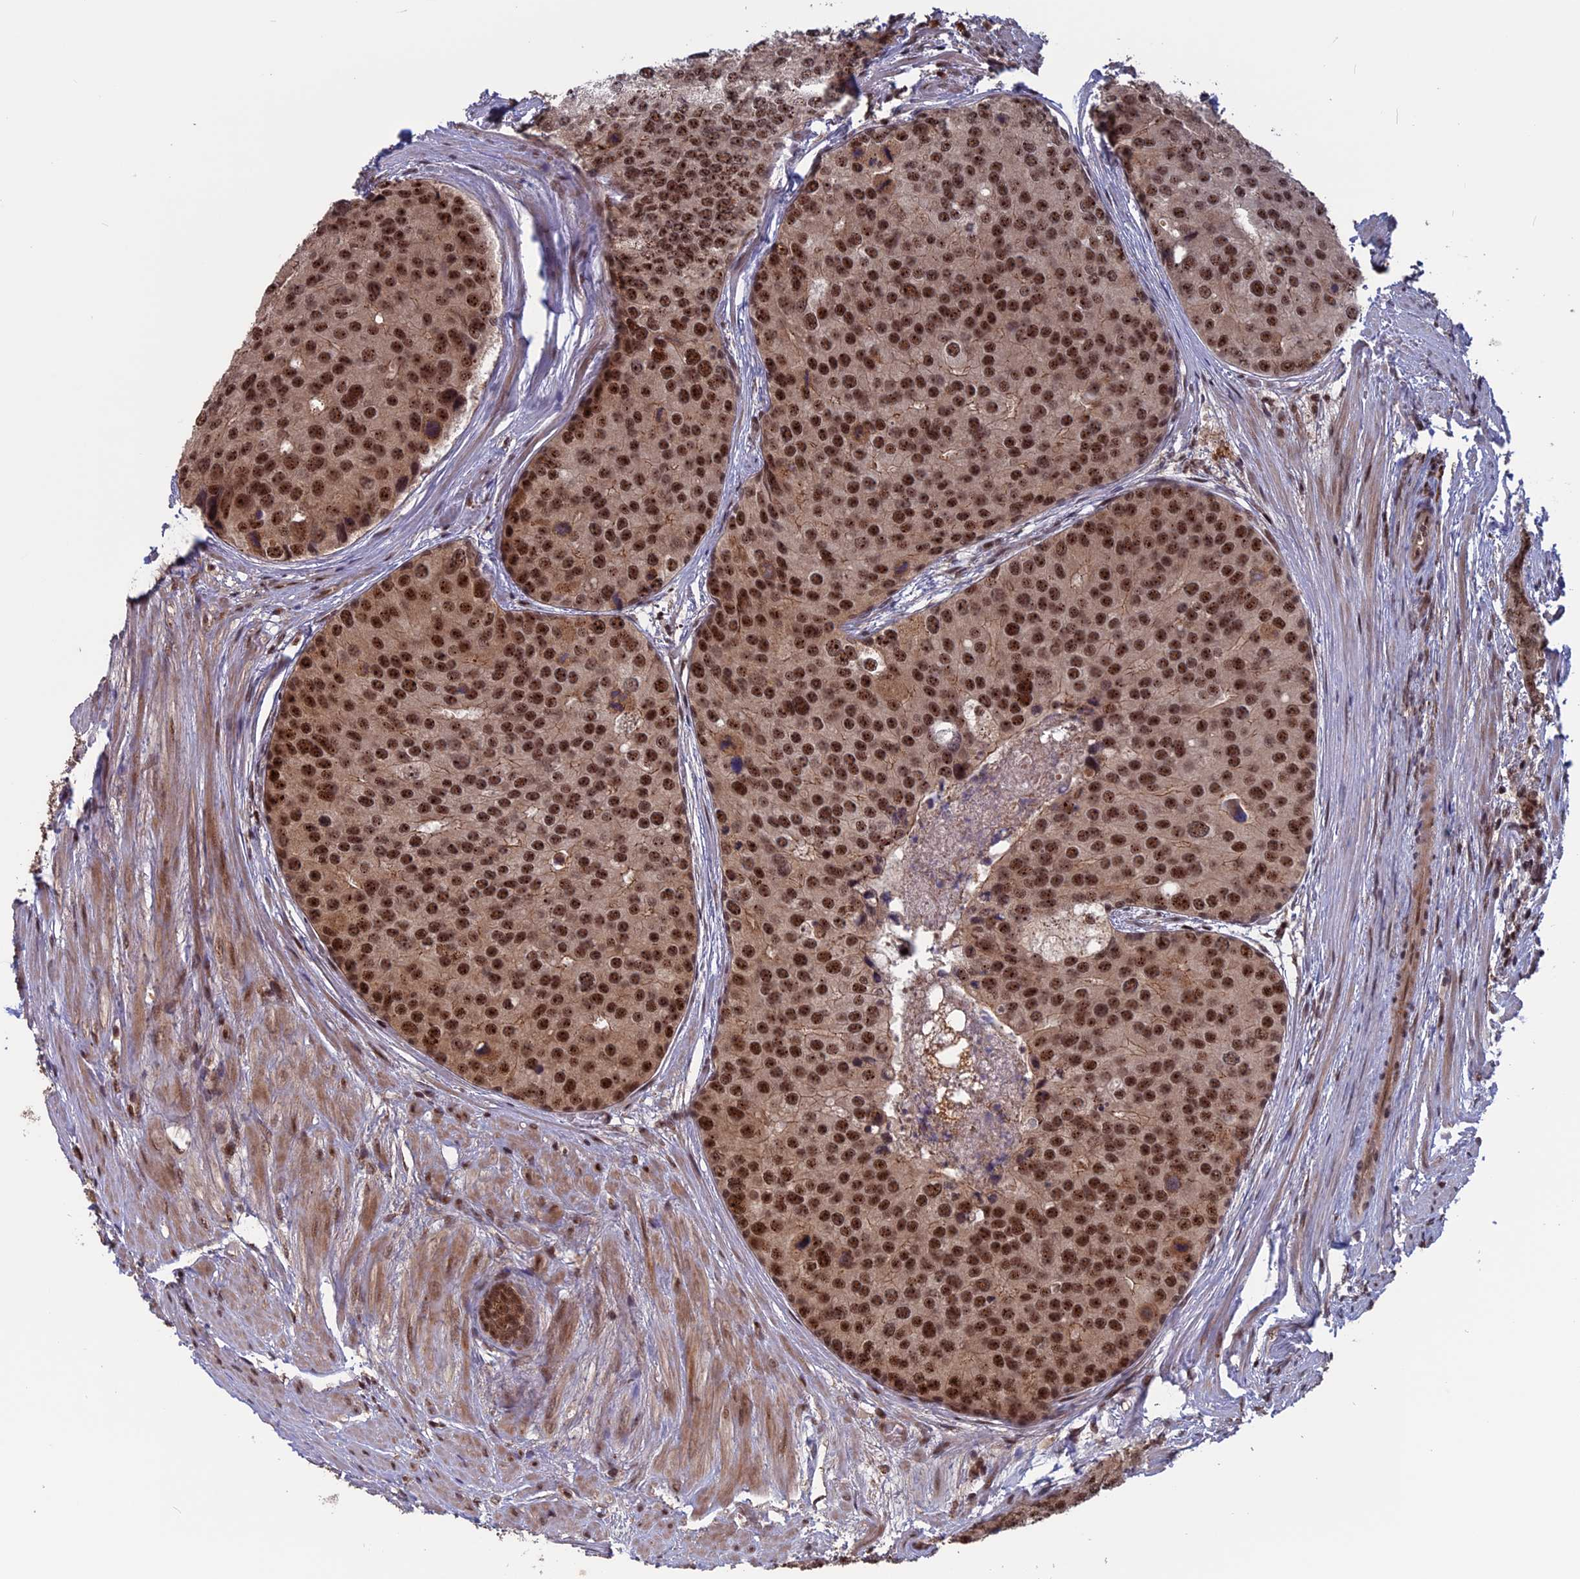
{"staining": {"intensity": "strong", "quantity": ">75%", "location": "nuclear"}, "tissue": "prostate cancer", "cell_type": "Tumor cells", "image_type": "cancer", "snomed": [{"axis": "morphology", "description": "Adenocarcinoma, High grade"}, {"axis": "topography", "description": "Prostate"}], "caption": "High-grade adenocarcinoma (prostate) stained with IHC displays strong nuclear expression in approximately >75% of tumor cells. Using DAB (brown) and hematoxylin (blue) stains, captured at high magnification using brightfield microscopy.", "gene": "CACTIN", "patient": {"sex": "male", "age": 62}}